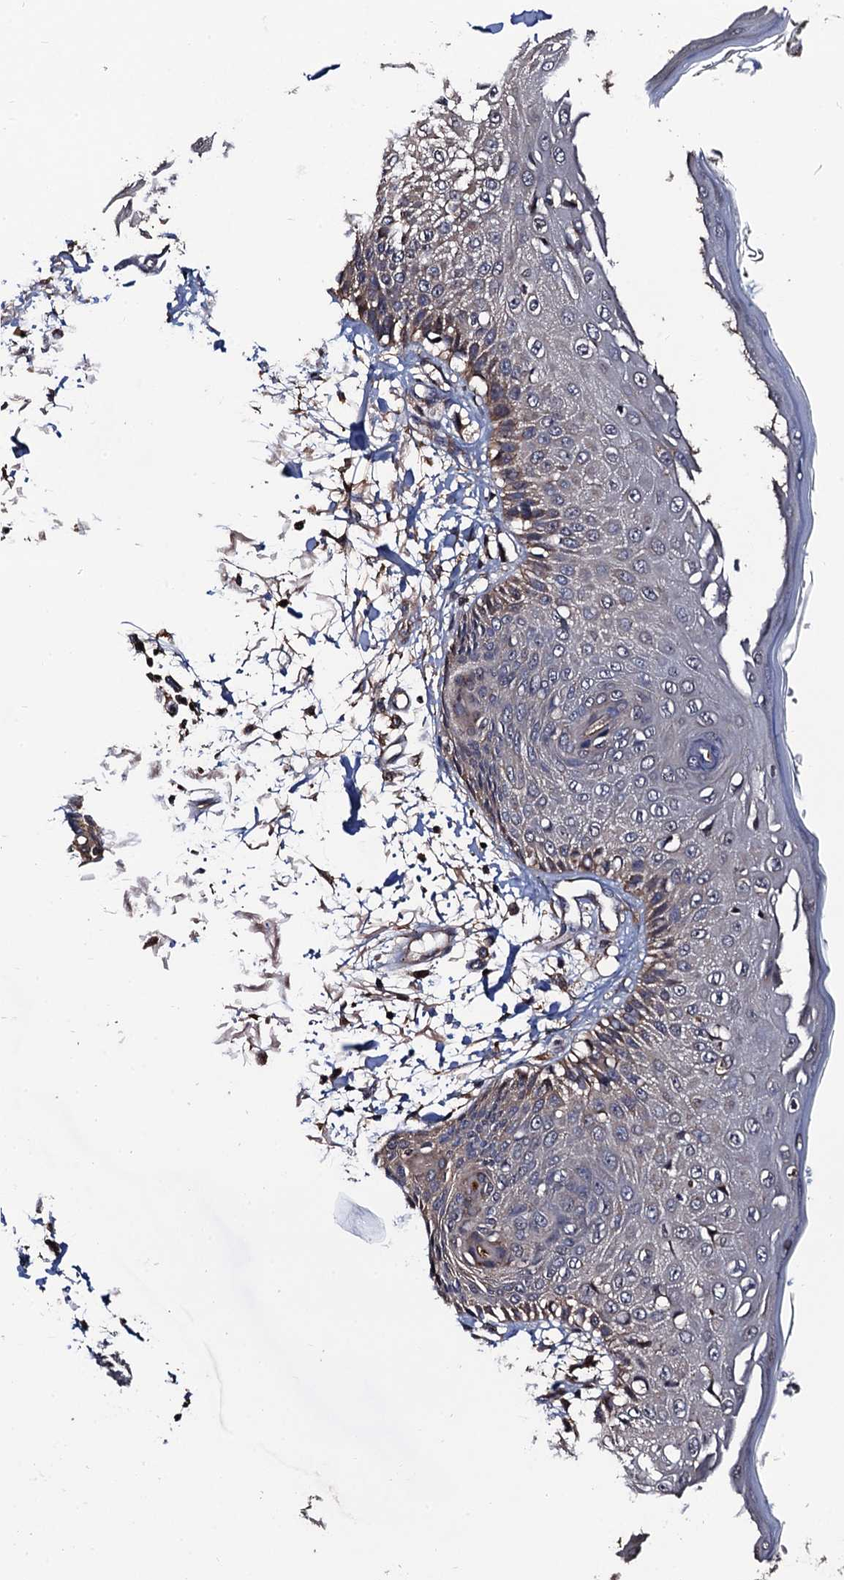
{"staining": {"intensity": "weak", "quantity": ">75%", "location": "cytoplasmic/membranous"}, "tissue": "skin", "cell_type": "Fibroblasts", "image_type": "normal", "snomed": [{"axis": "morphology", "description": "Normal tissue, NOS"}, {"axis": "morphology", "description": "Squamous cell carcinoma, NOS"}, {"axis": "topography", "description": "Skin"}, {"axis": "topography", "description": "Peripheral nerve tissue"}], "caption": "Weak cytoplasmic/membranous staining is seen in approximately >75% of fibroblasts in normal skin.", "gene": "RGS11", "patient": {"sex": "male", "age": 83}}